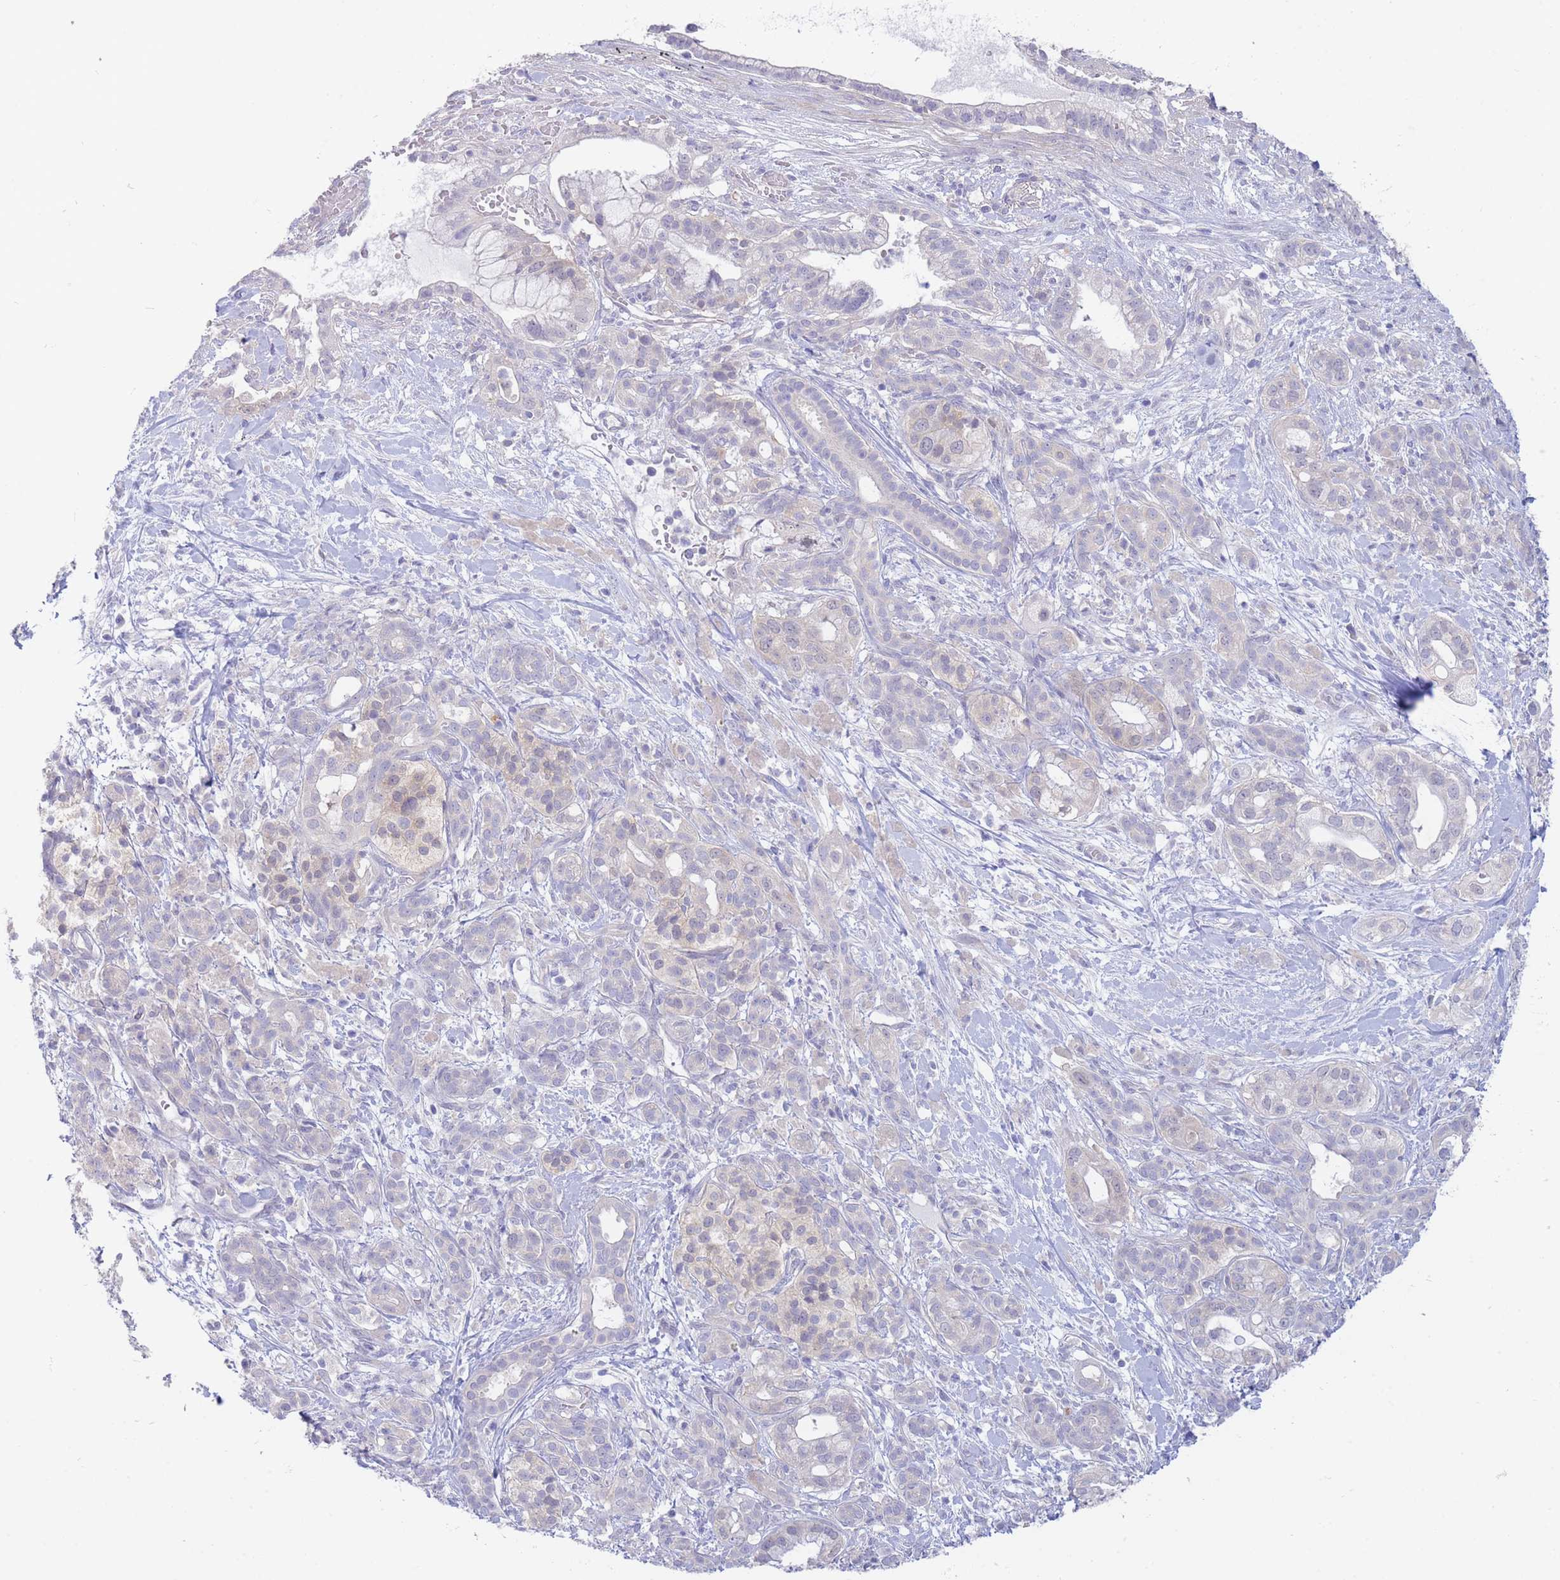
{"staining": {"intensity": "negative", "quantity": "none", "location": "none"}, "tissue": "pancreatic cancer", "cell_type": "Tumor cells", "image_type": "cancer", "snomed": [{"axis": "morphology", "description": "Adenocarcinoma, NOS"}, {"axis": "topography", "description": "Pancreas"}], "caption": "Image shows no protein positivity in tumor cells of pancreatic cancer tissue. (Stains: DAB immunohistochemistry with hematoxylin counter stain, Microscopy: brightfield microscopy at high magnification).", "gene": "SUGT1", "patient": {"sex": "male", "age": 44}}